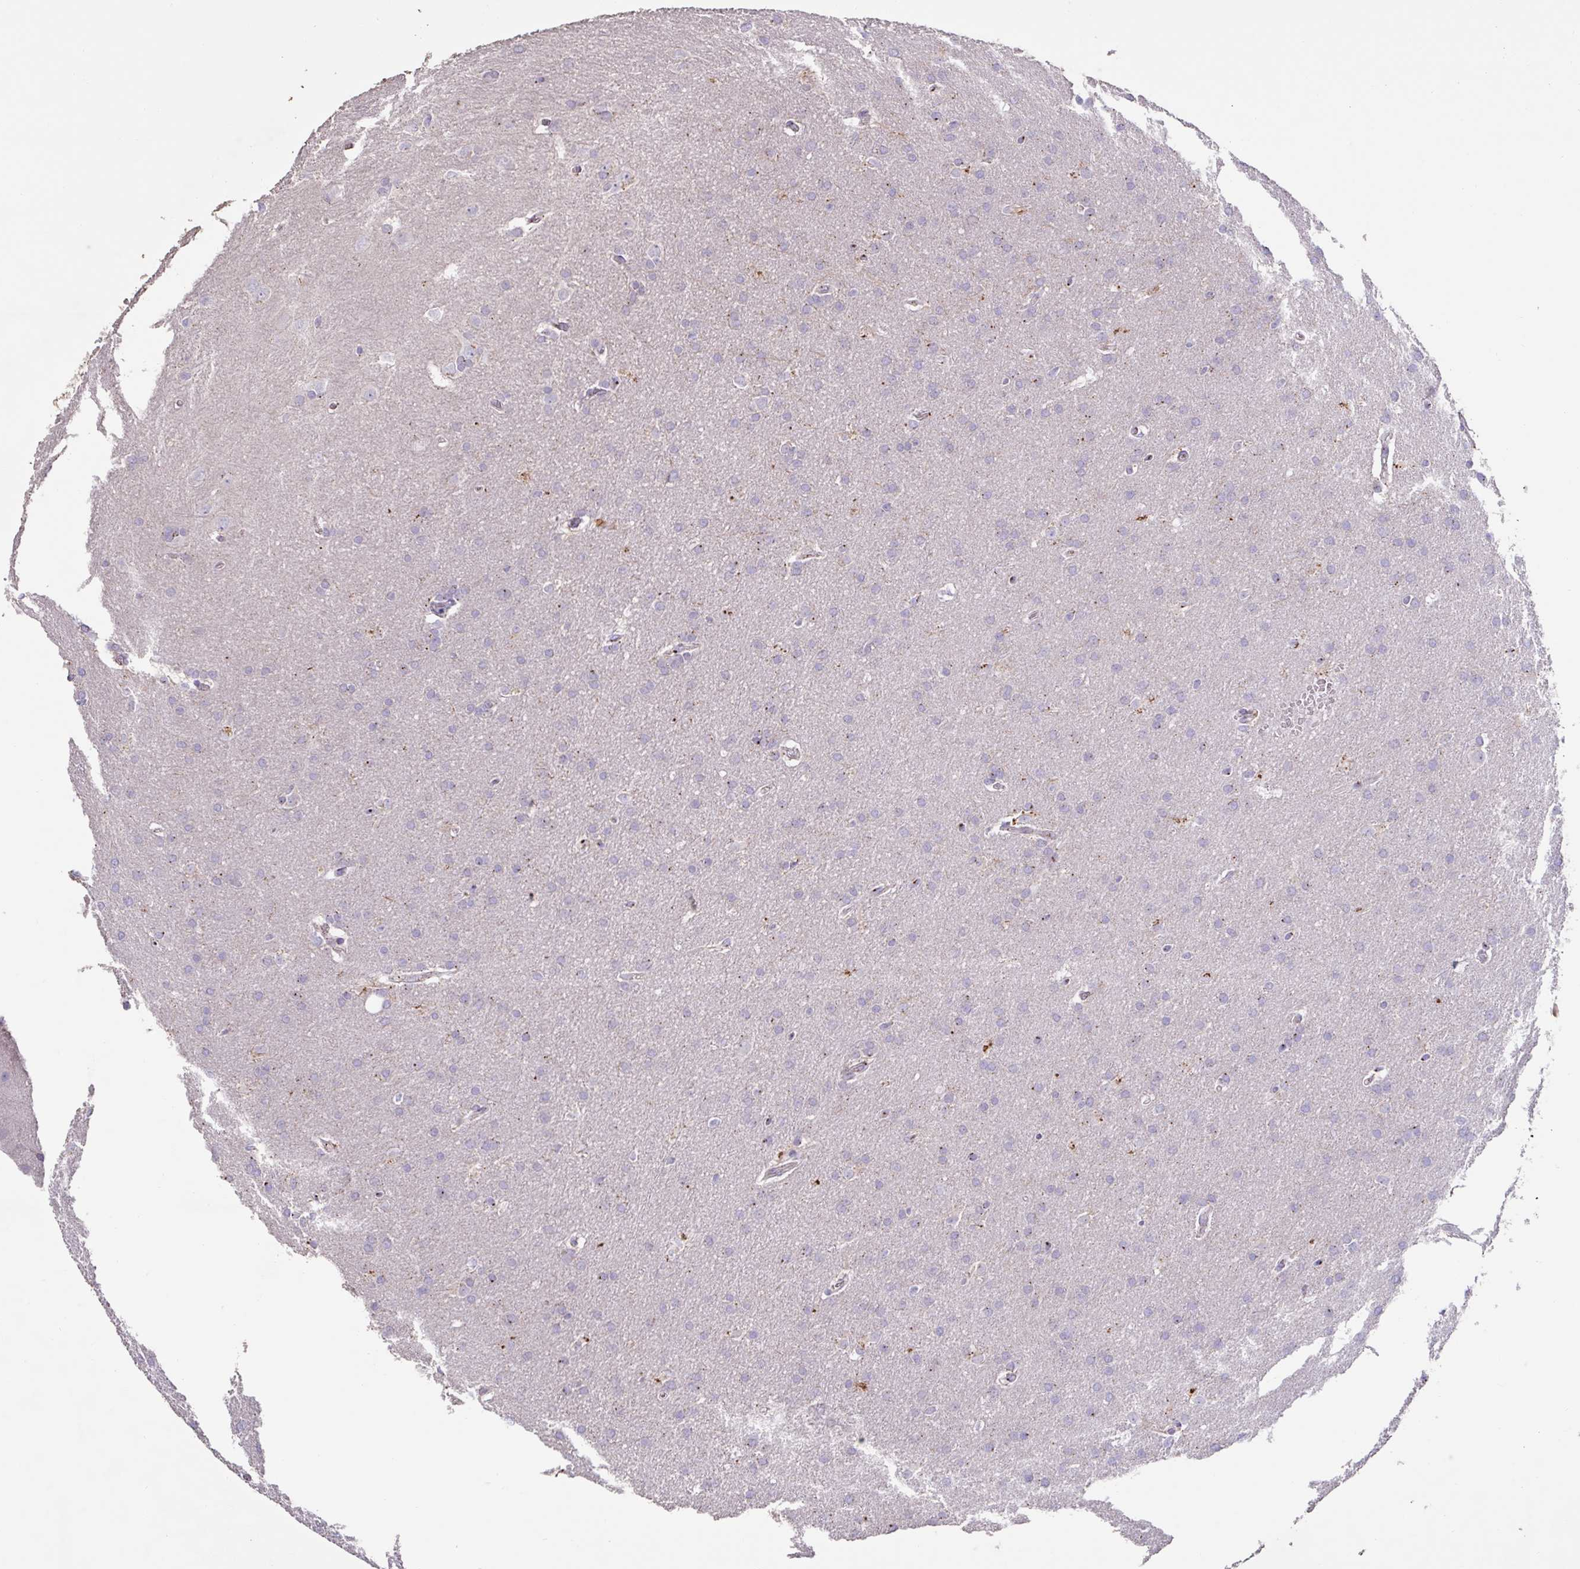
{"staining": {"intensity": "weak", "quantity": "25%-75%", "location": "cytoplasmic/membranous"}, "tissue": "glioma", "cell_type": "Tumor cells", "image_type": "cancer", "snomed": [{"axis": "morphology", "description": "Glioma, malignant, Low grade"}, {"axis": "topography", "description": "Brain"}], "caption": "IHC image of human low-grade glioma (malignant) stained for a protein (brown), which demonstrates low levels of weak cytoplasmic/membranous positivity in approximately 25%-75% of tumor cells.", "gene": "CHMP5", "patient": {"sex": "female", "age": 32}}